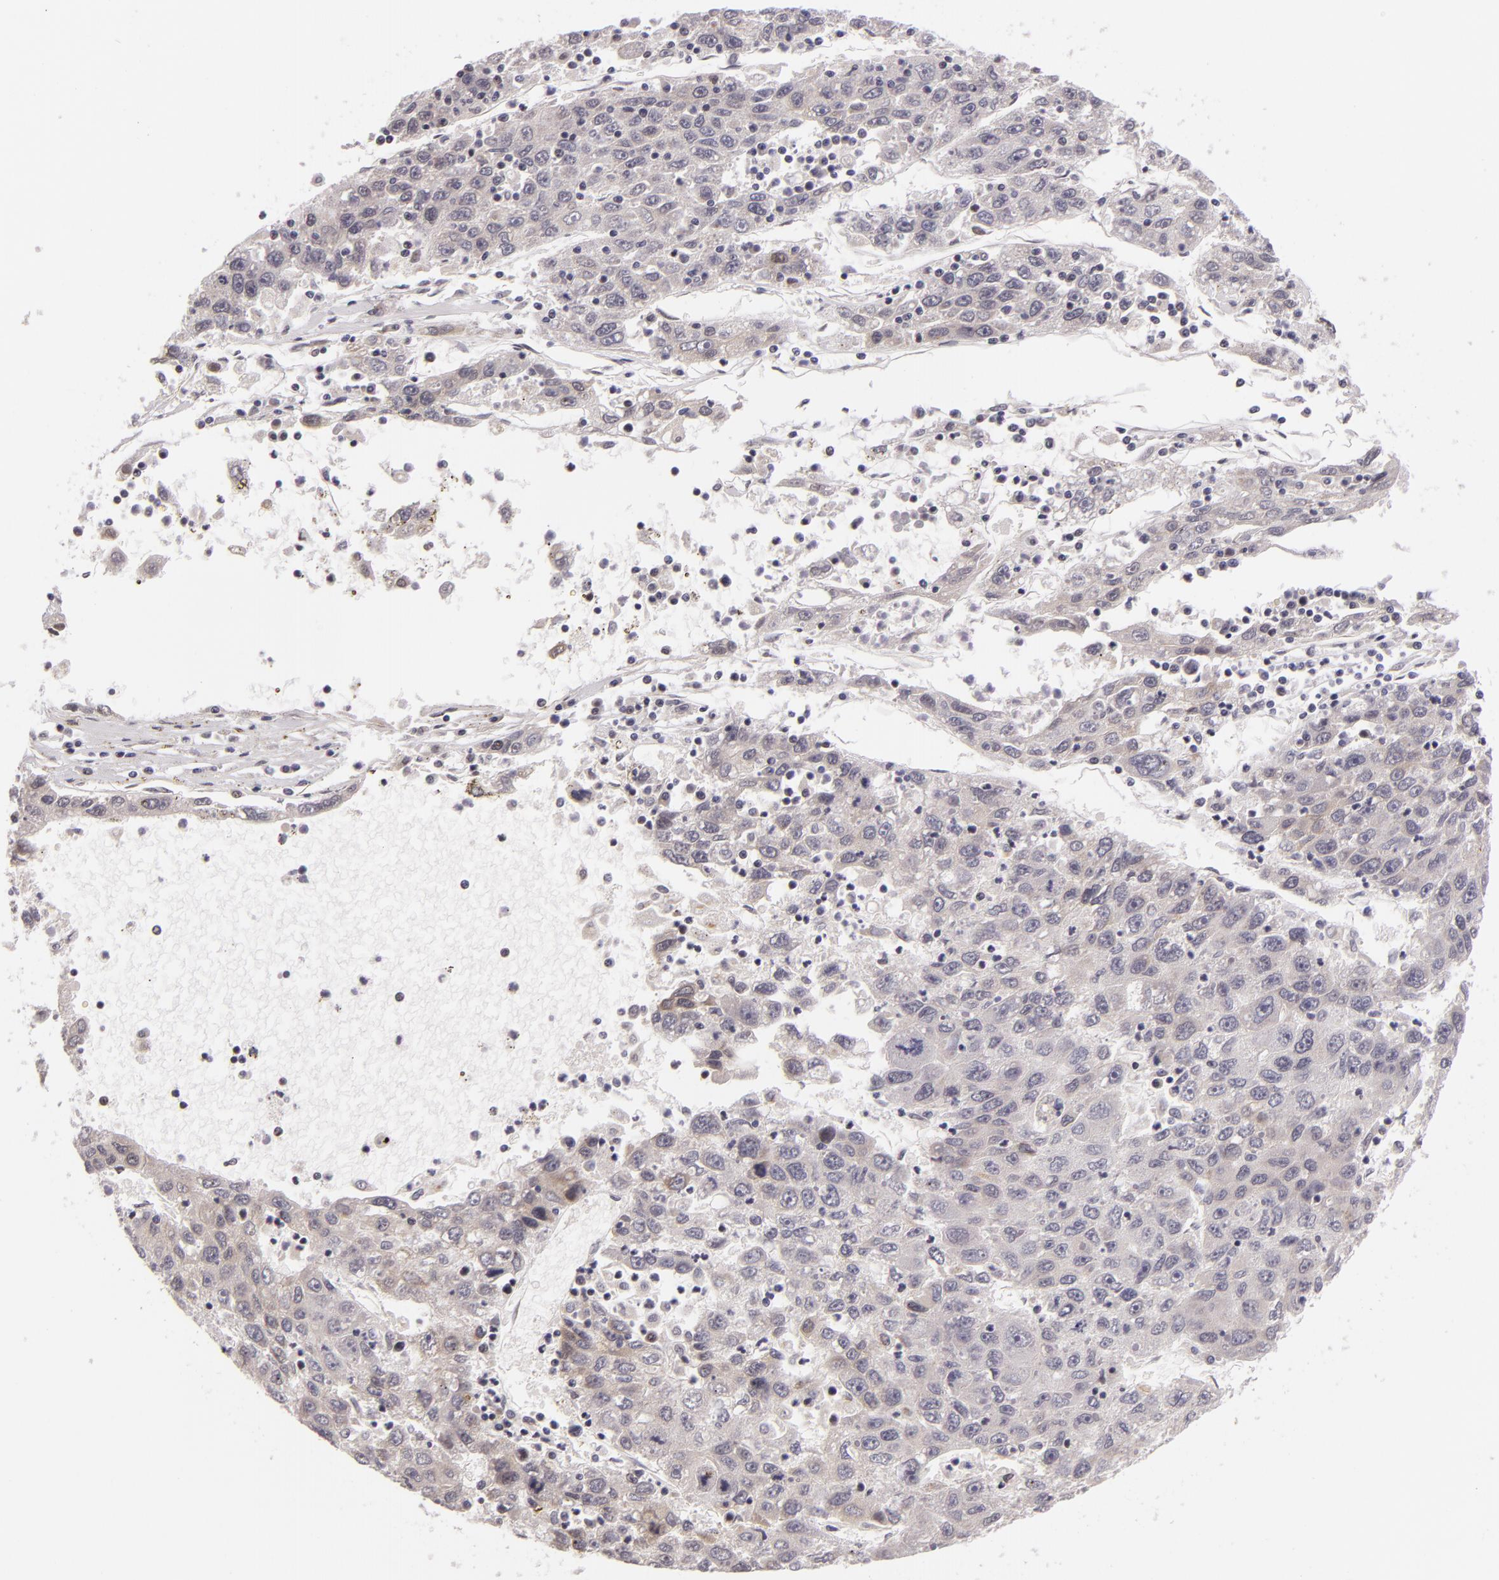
{"staining": {"intensity": "weak", "quantity": ">75%", "location": "cytoplasmic/membranous,nuclear"}, "tissue": "liver cancer", "cell_type": "Tumor cells", "image_type": "cancer", "snomed": [{"axis": "morphology", "description": "Carcinoma, Hepatocellular, NOS"}, {"axis": "topography", "description": "Liver"}], "caption": "A brown stain highlights weak cytoplasmic/membranous and nuclear expression of a protein in human hepatocellular carcinoma (liver) tumor cells.", "gene": "ALX1", "patient": {"sex": "male", "age": 49}}